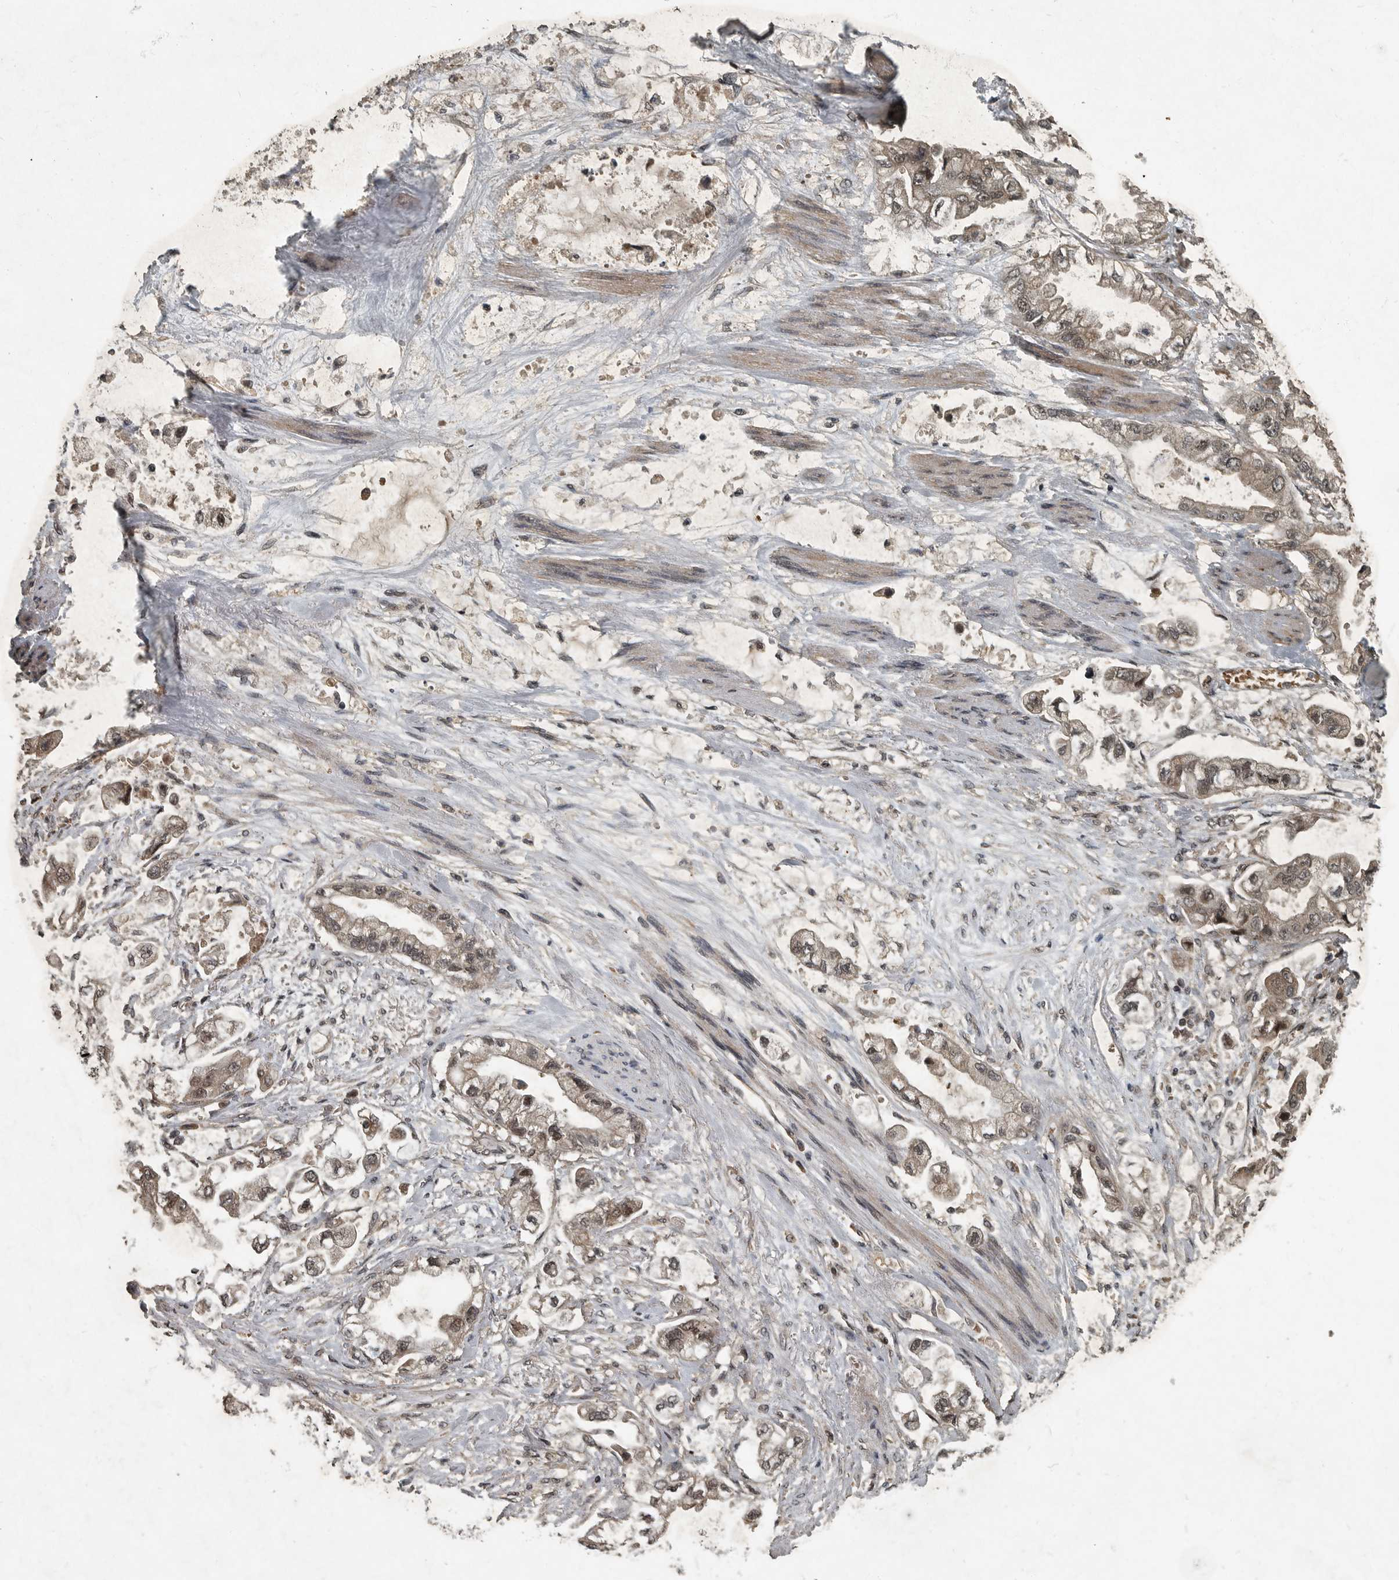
{"staining": {"intensity": "moderate", "quantity": ">75%", "location": "cytoplasmic/membranous,nuclear"}, "tissue": "stomach cancer", "cell_type": "Tumor cells", "image_type": "cancer", "snomed": [{"axis": "morphology", "description": "Adenocarcinoma, NOS"}, {"axis": "topography", "description": "Stomach"}], "caption": "Adenocarcinoma (stomach) tissue shows moderate cytoplasmic/membranous and nuclear expression in about >75% of tumor cells Nuclei are stained in blue.", "gene": "FOXO1", "patient": {"sex": "male", "age": 62}}